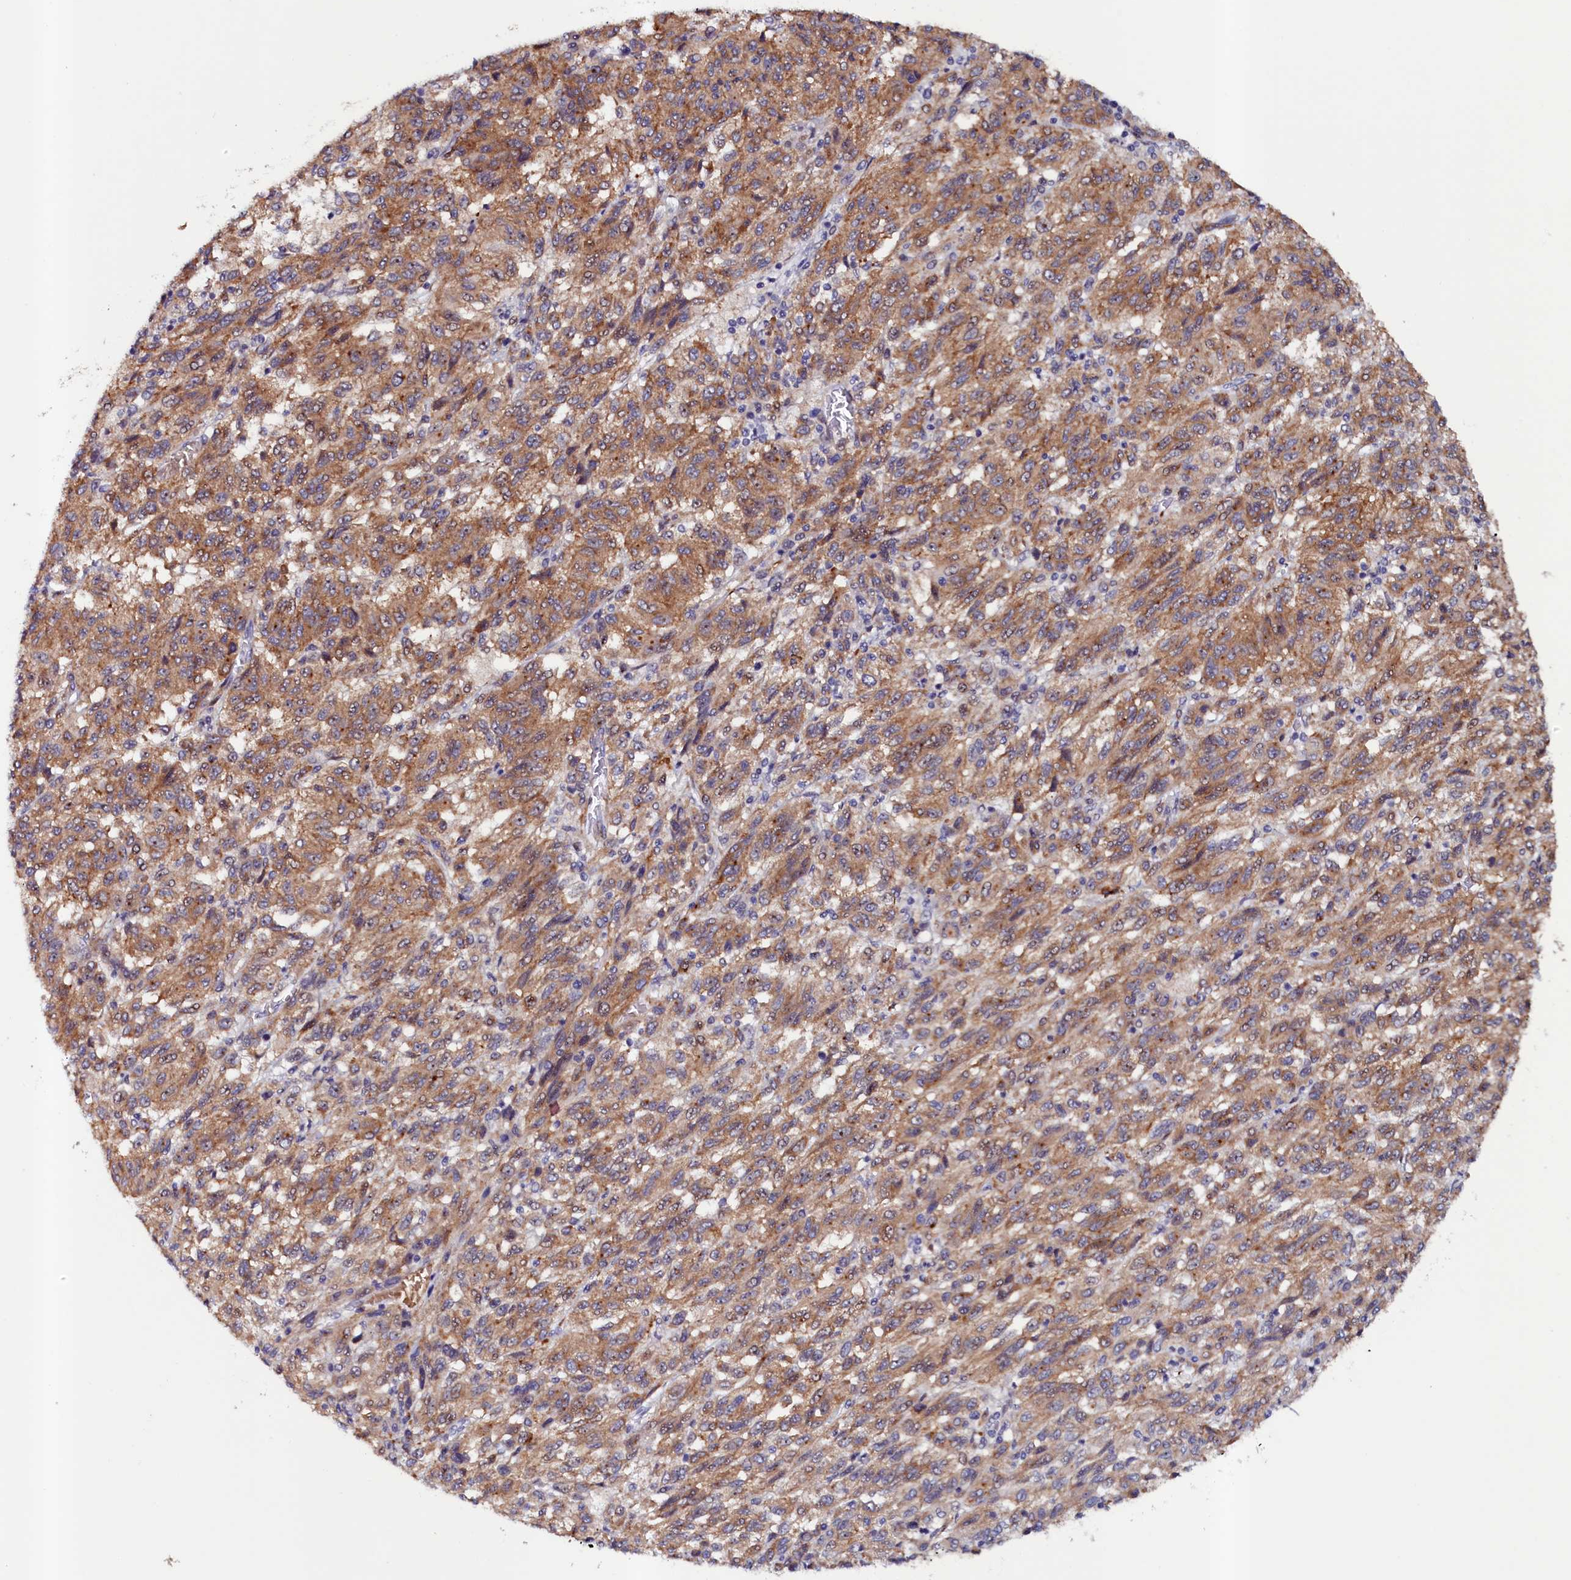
{"staining": {"intensity": "moderate", "quantity": ">75%", "location": "cytoplasmic/membranous"}, "tissue": "melanoma", "cell_type": "Tumor cells", "image_type": "cancer", "snomed": [{"axis": "morphology", "description": "Malignant melanoma, Metastatic site"}, {"axis": "topography", "description": "Lung"}], "caption": "IHC micrograph of melanoma stained for a protein (brown), which reveals medium levels of moderate cytoplasmic/membranous staining in approximately >75% of tumor cells.", "gene": "PACSIN3", "patient": {"sex": "male", "age": 64}}